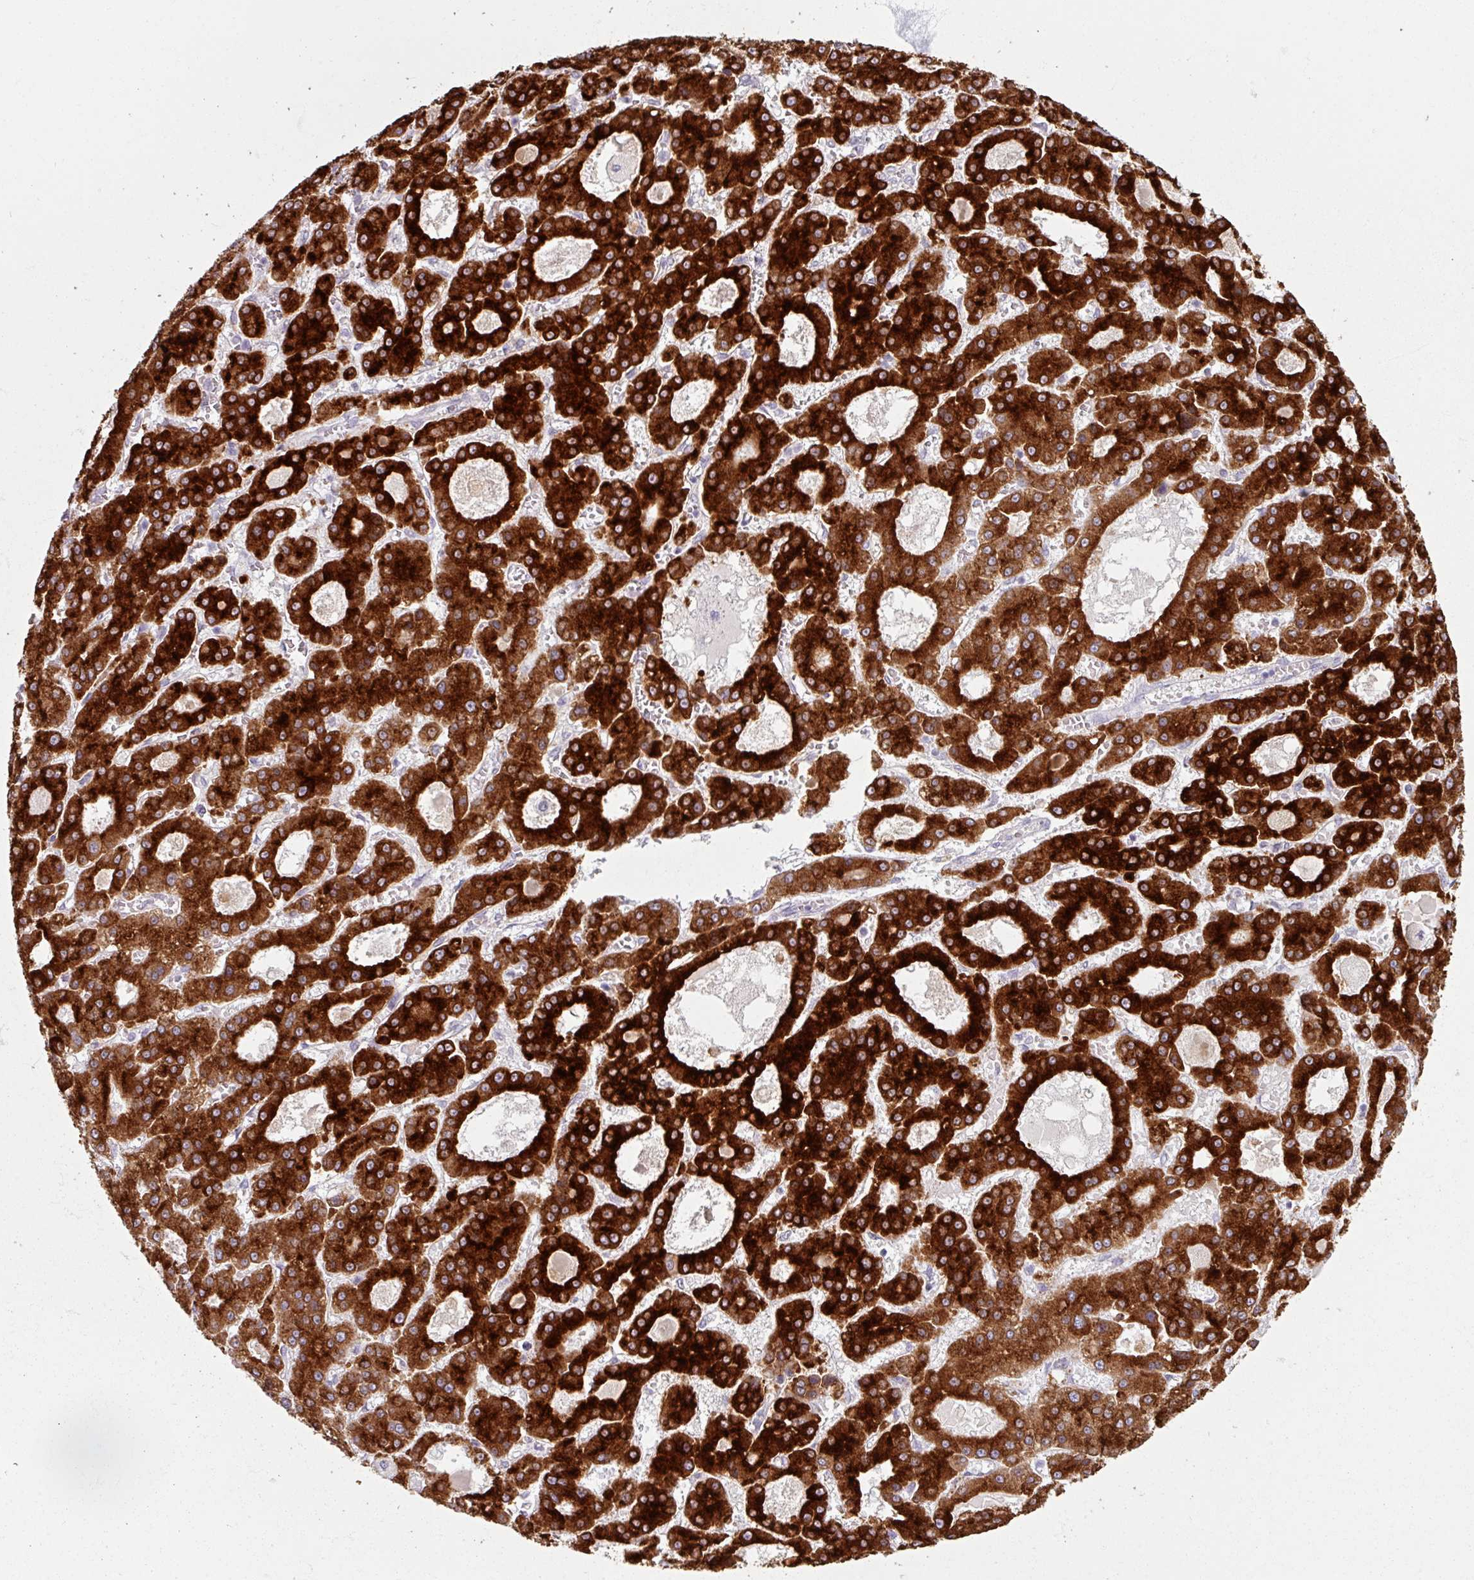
{"staining": {"intensity": "strong", "quantity": ">75%", "location": "cytoplasmic/membranous"}, "tissue": "liver cancer", "cell_type": "Tumor cells", "image_type": "cancer", "snomed": [{"axis": "morphology", "description": "Carcinoma, Hepatocellular, NOS"}, {"axis": "topography", "description": "Liver"}], "caption": "Hepatocellular carcinoma (liver) stained with a brown dye displays strong cytoplasmic/membranous positive staining in about >75% of tumor cells.", "gene": "SLC27A5", "patient": {"sex": "male", "age": 70}}